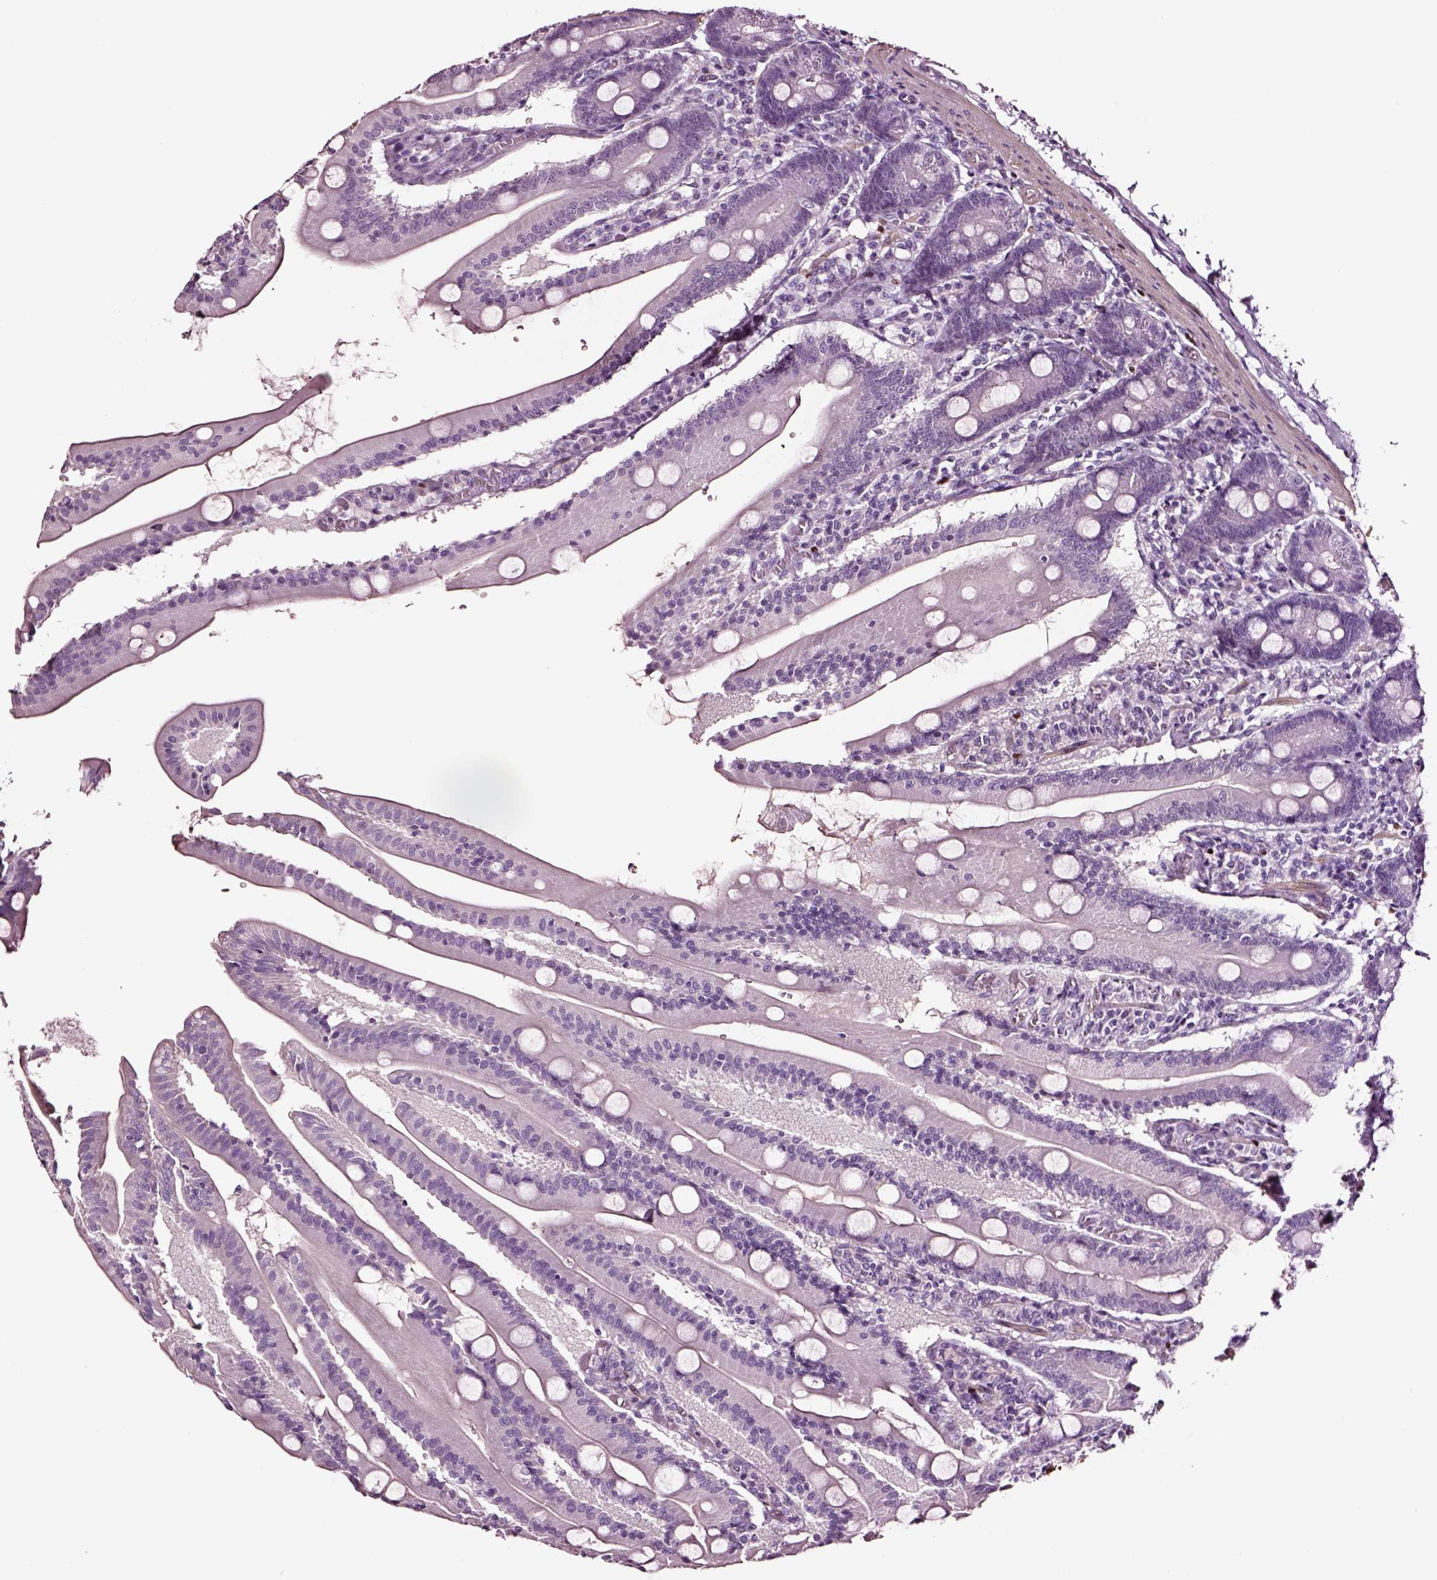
{"staining": {"intensity": "negative", "quantity": "none", "location": "none"}, "tissue": "small intestine", "cell_type": "Glandular cells", "image_type": "normal", "snomed": [{"axis": "morphology", "description": "Normal tissue, NOS"}, {"axis": "topography", "description": "Small intestine"}], "caption": "Immunohistochemical staining of normal small intestine reveals no significant positivity in glandular cells. Nuclei are stained in blue.", "gene": "SOX10", "patient": {"sex": "male", "age": 37}}